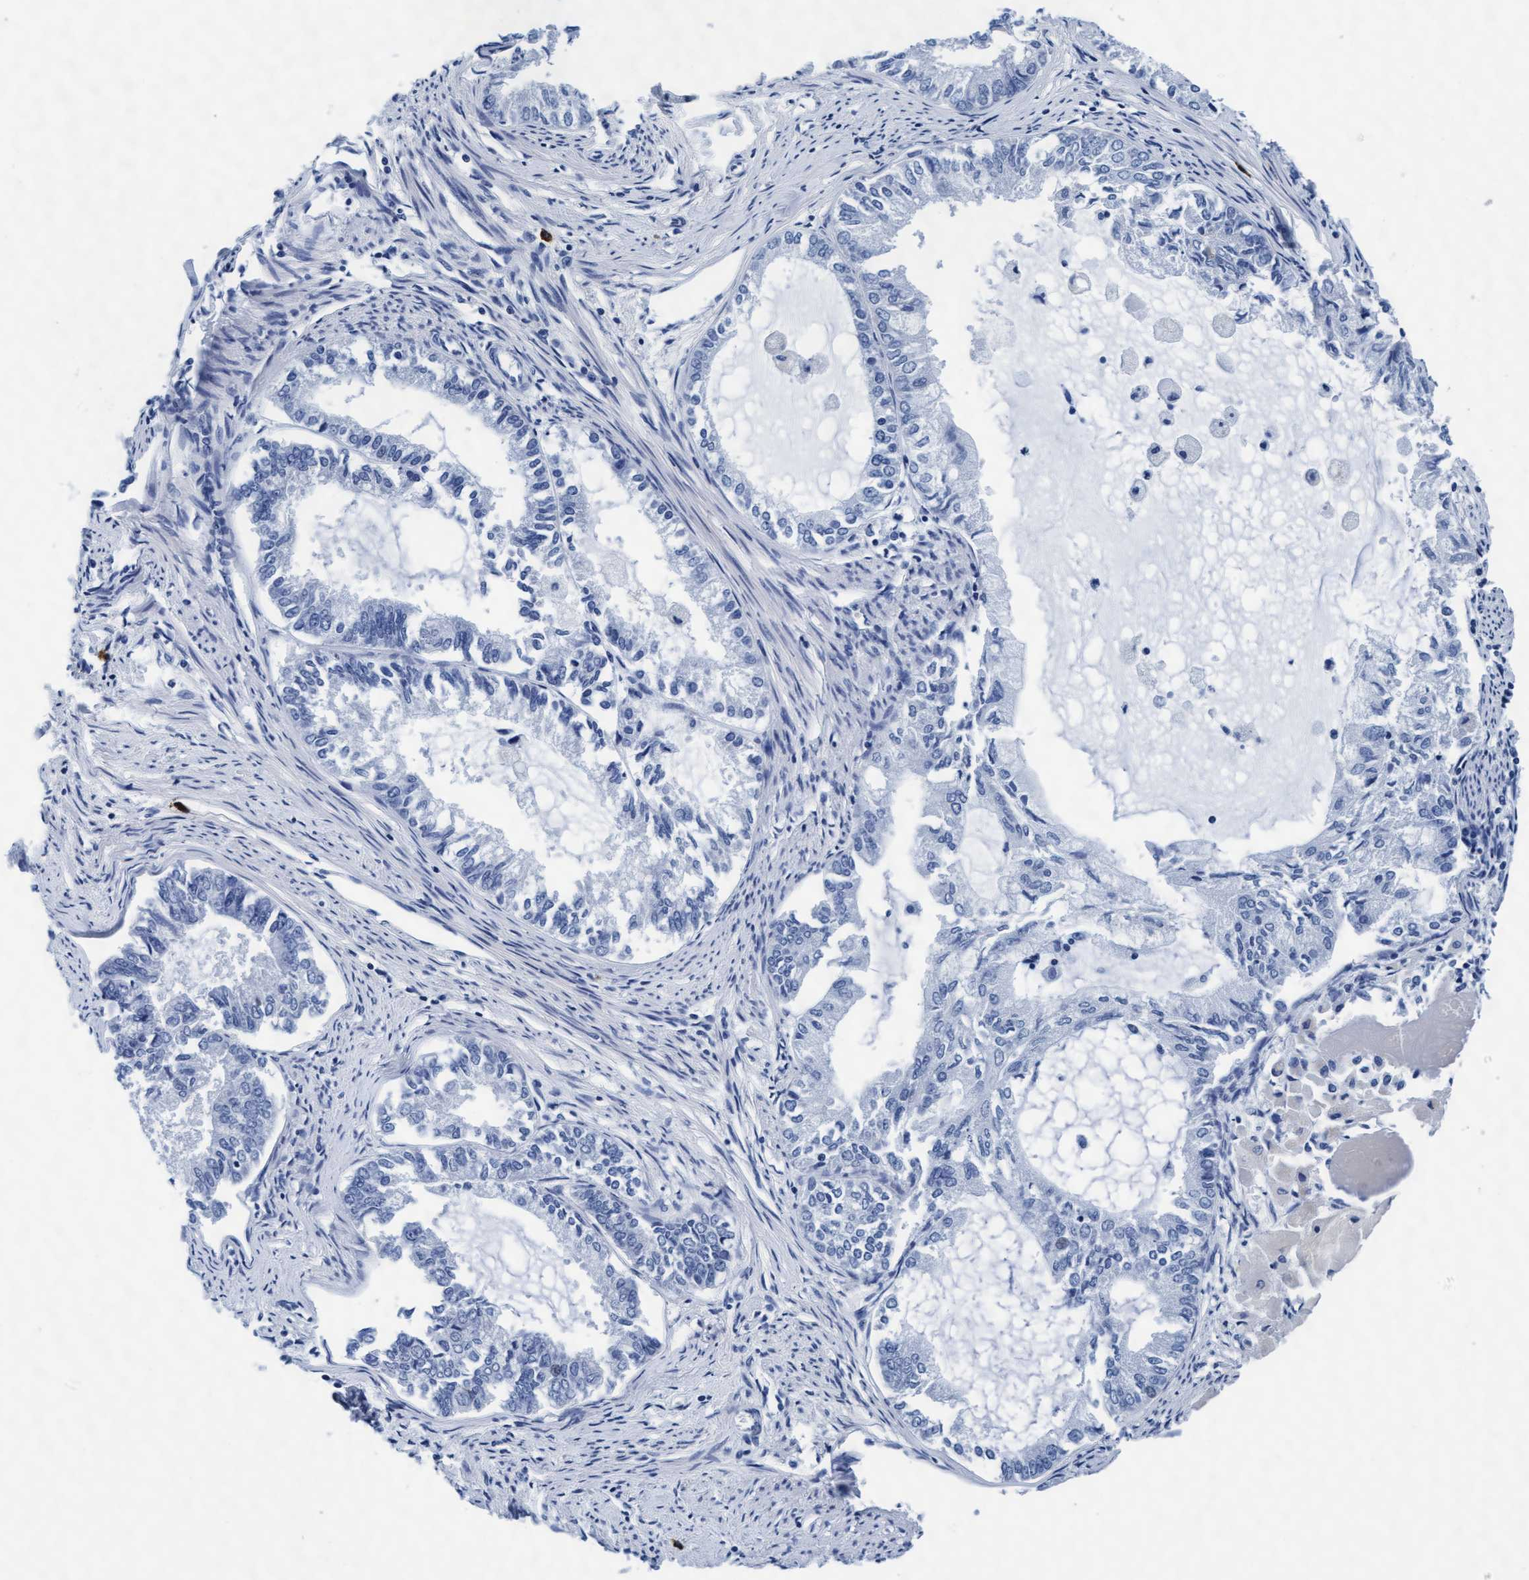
{"staining": {"intensity": "negative", "quantity": "none", "location": "none"}, "tissue": "endometrial cancer", "cell_type": "Tumor cells", "image_type": "cancer", "snomed": [{"axis": "morphology", "description": "Adenocarcinoma, NOS"}, {"axis": "topography", "description": "Endometrium"}], "caption": "The histopathology image exhibits no staining of tumor cells in endometrial adenocarcinoma.", "gene": "ARSG", "patient": {"sex": "female", "age": 86}}